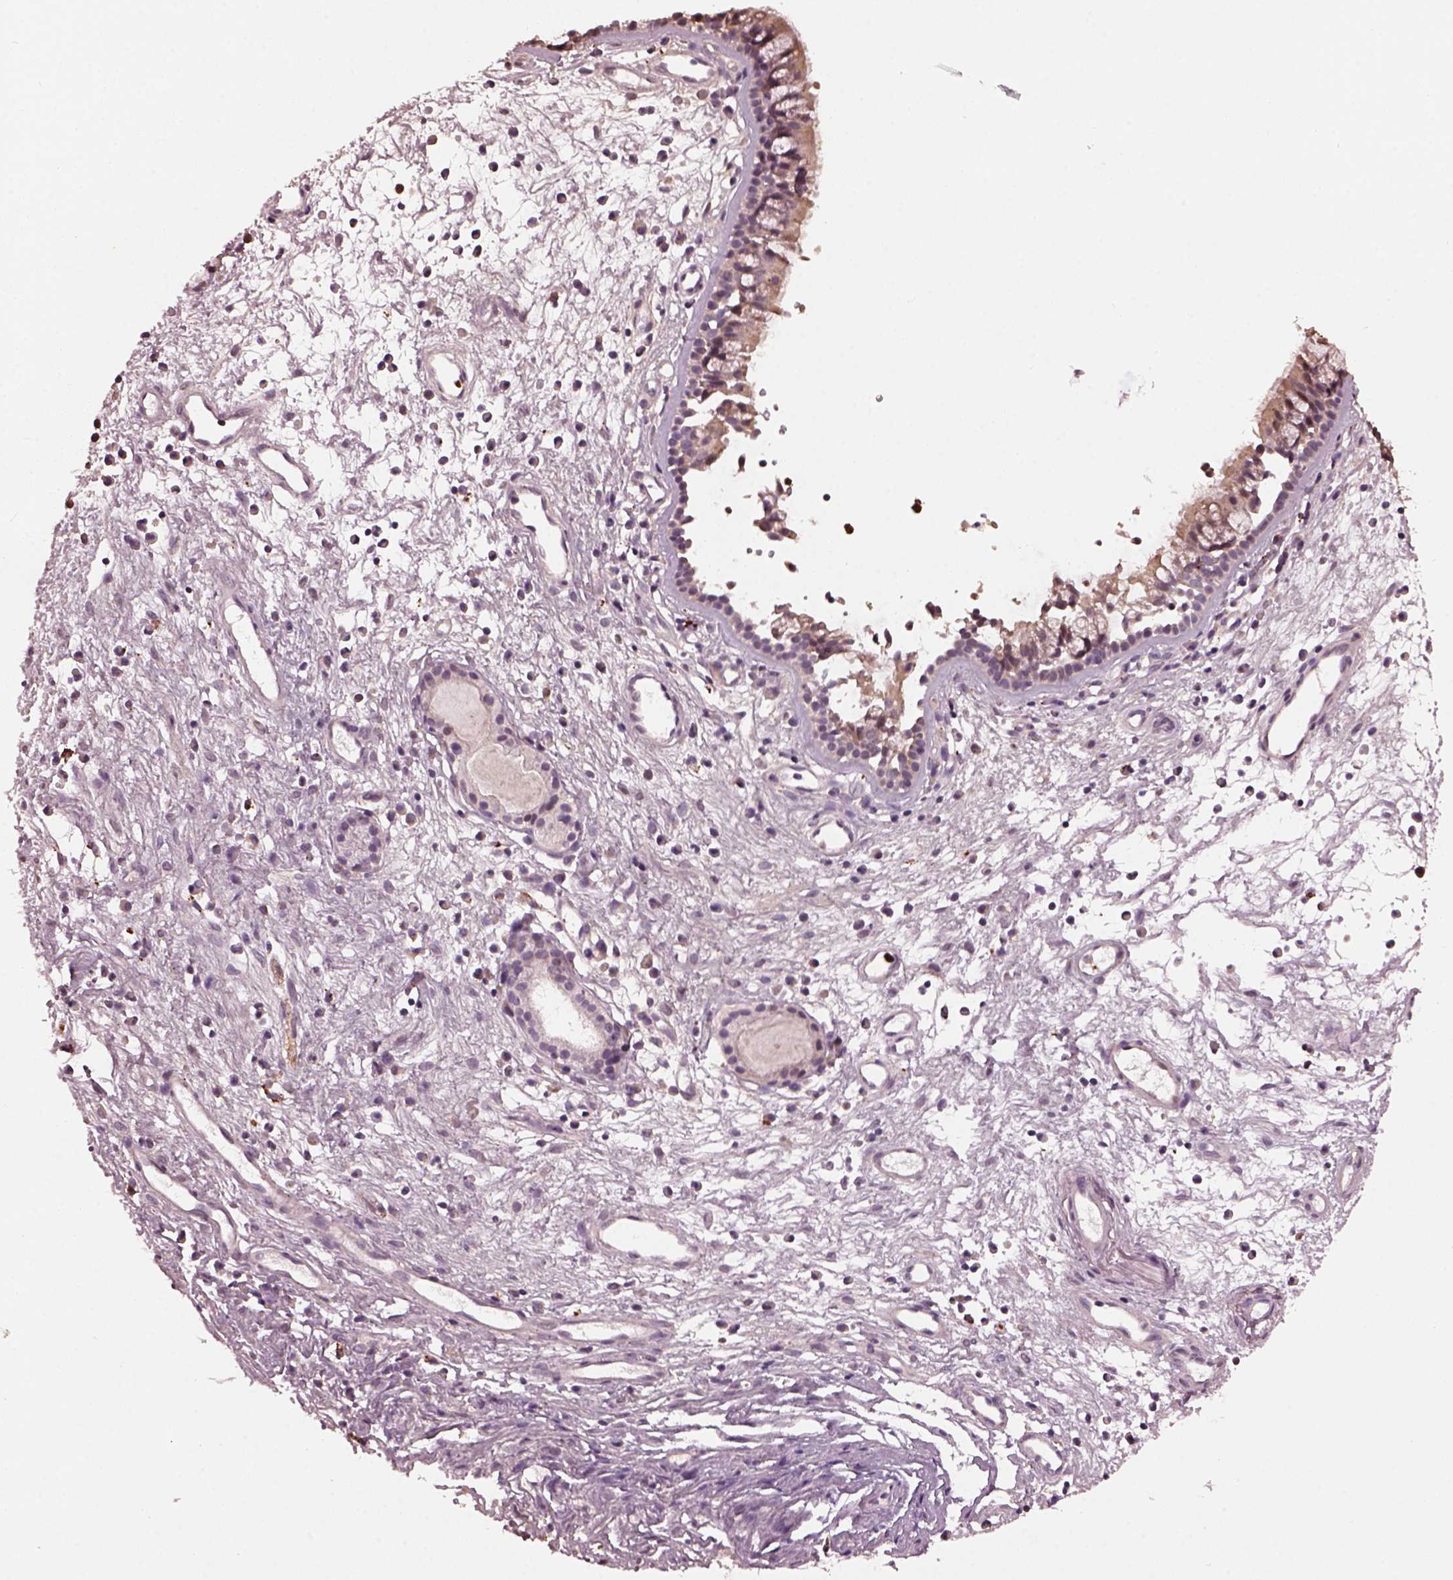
{"staining": {"intensity": "weak", "quantity": ">75%", "location": "cytoplasmic/membranous"}, "tissue": "nasopharynx", "cell_type": "Respiratory epithelial cells", "image_type": "normal", "snomed": [{"axis": "morphology", "description": "Normal tissue, NOS"}, {"axis": "topography", "description": "Nasopharynx"}], "caption": "Brown immunohistochemical staining in benign human nasopharynx exhibits weak cytoplasmic/membranous staining in about >75% of respiratory epithelial cells. Nuclei are stained in blue.", "gene": "RUFY3", "patient": {"sex": "male", "age": 77}}